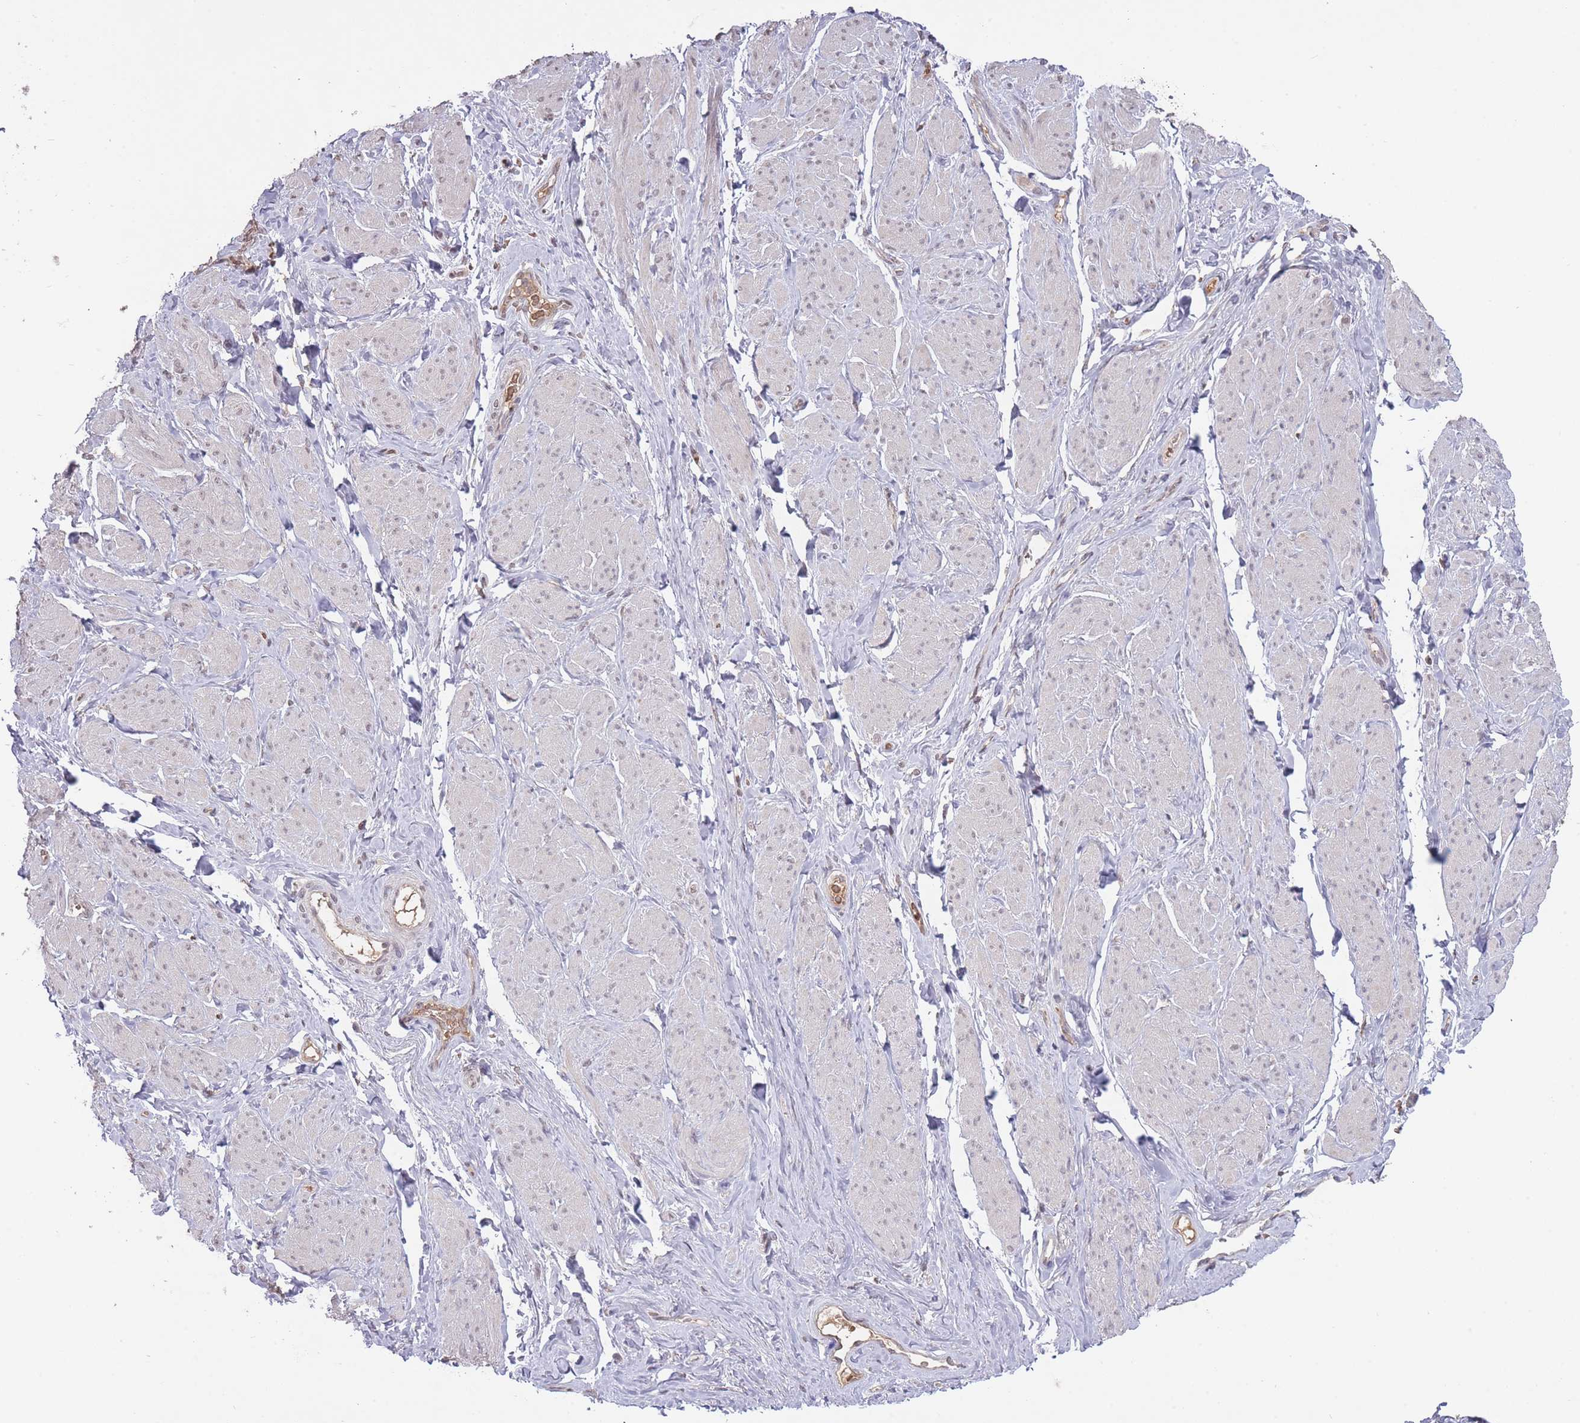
{"staining": {"intensity": "negative", "quantity": "none", "location": "none"}, "tissue": "smooth muscle", "cell_type": "Smooth muscle cells", "image_type": "normal", "snomed": [{"axis": "morphology", "description": "Normal tissue, NOS"}, {"axis": "topography", "description": "Smooth muscle"}, {"axis": "topography", "description": "Peripheral nerve tissue"}], "caption": "High magnification brightfield microscopy of benign smooth muscle stained with DAB (brown) and counterstained with hematoxylin (blue): smooth muscle cells show no significant staining.", "gene": "ADCYAP1R1", "patient": {"sex": "male", "age": 69}}